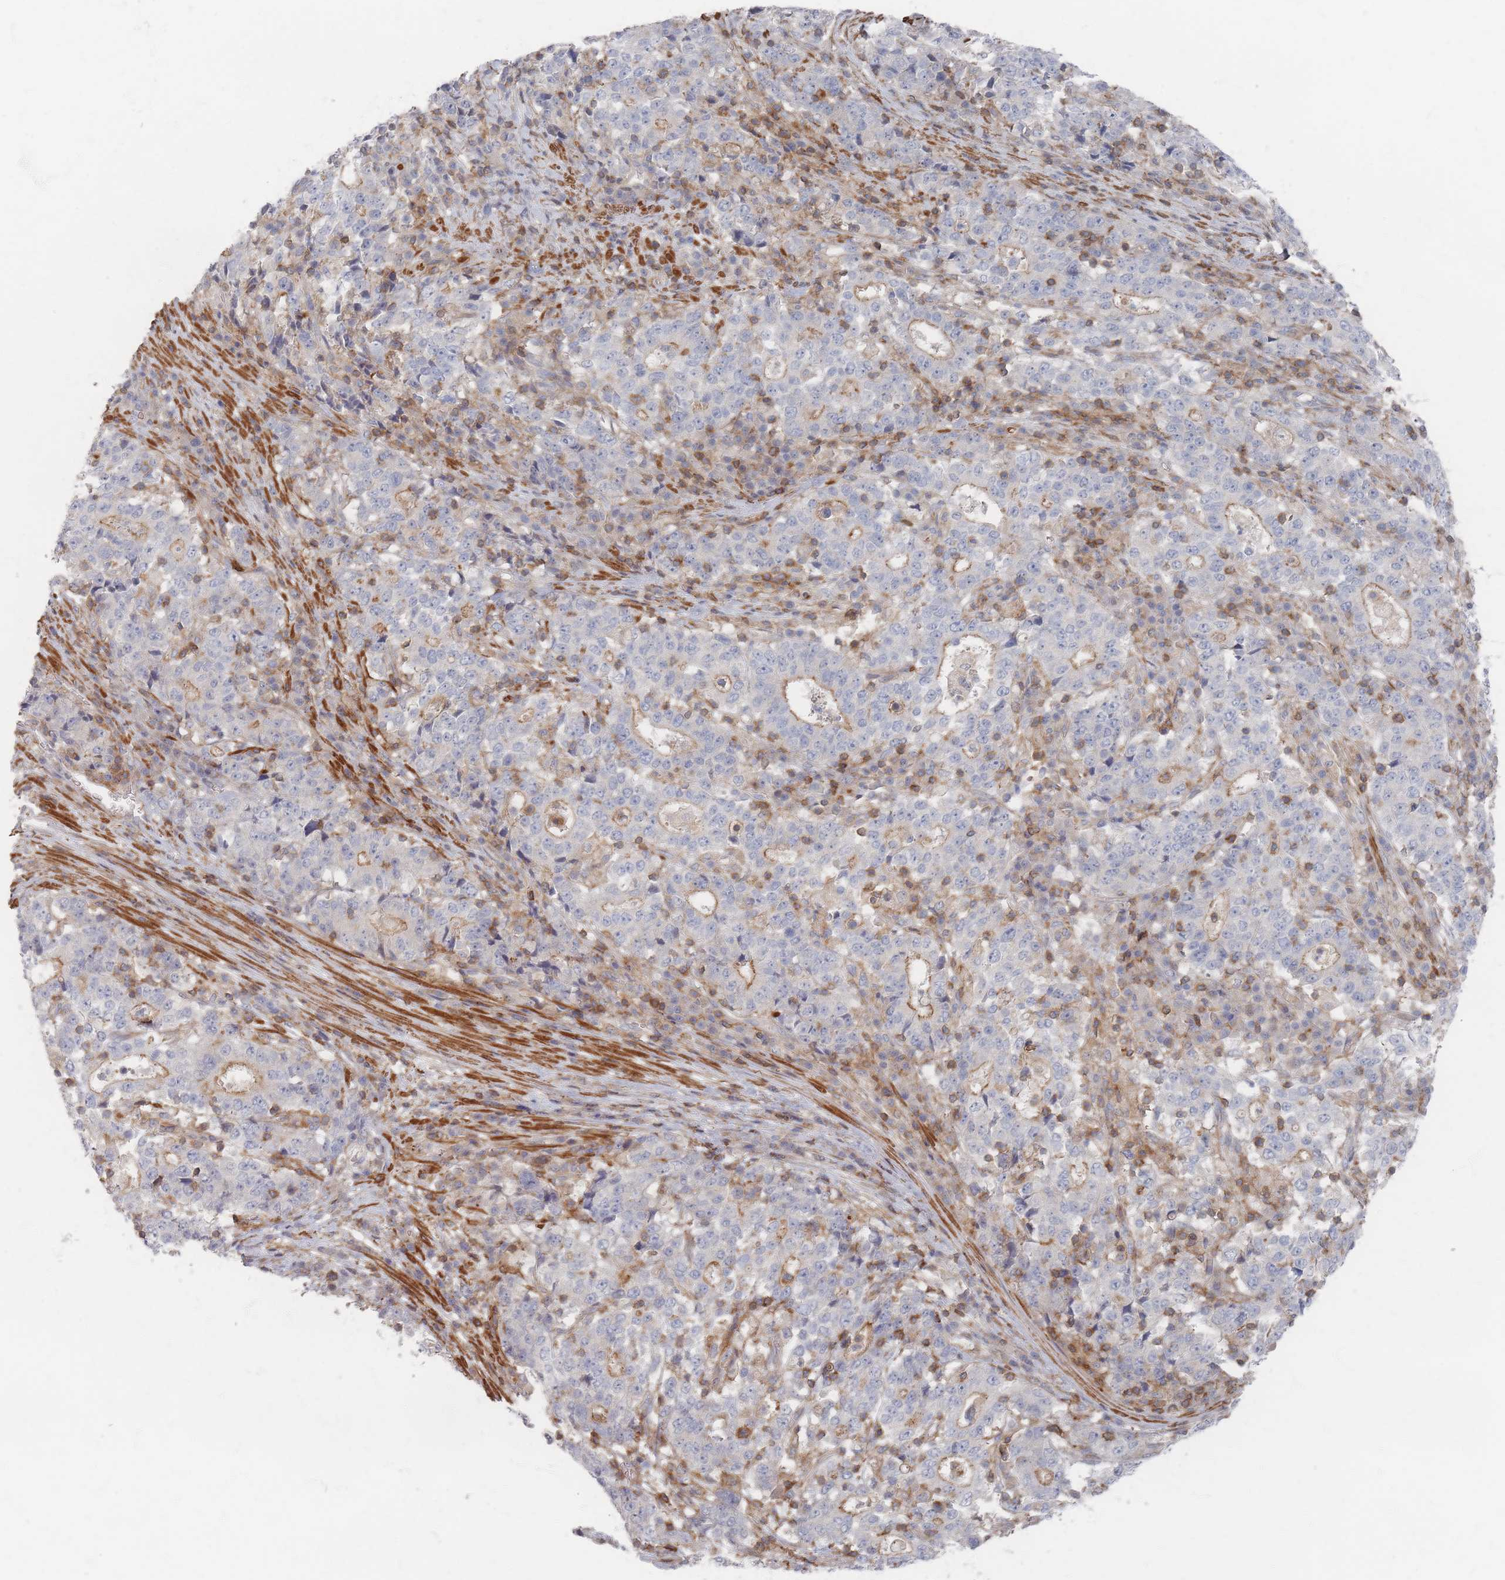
{"staining": {"intensity": "moderate", "quantity": "<25%", "location": "cytoplasmic/membranous"}, "tissue": "stomach cancer", "cell_type": "Tumor cells", "image_type": "cancer", "snomed": [{"axis": "morphology", "description": "Adenocarcinoma, NOS"}, {"axis": "topography", "description": "Stomach"}], "caption": "IHC micrograph of human stomach cancer (adenocarcinoma) stained for a protein (brown), which demonstrates low levels of moderate cytoplasmic/membranous expression in approximately <25% of tumor cells.", "gene": "ZNF852", "patient": {"sex": "male", "age": 59}}